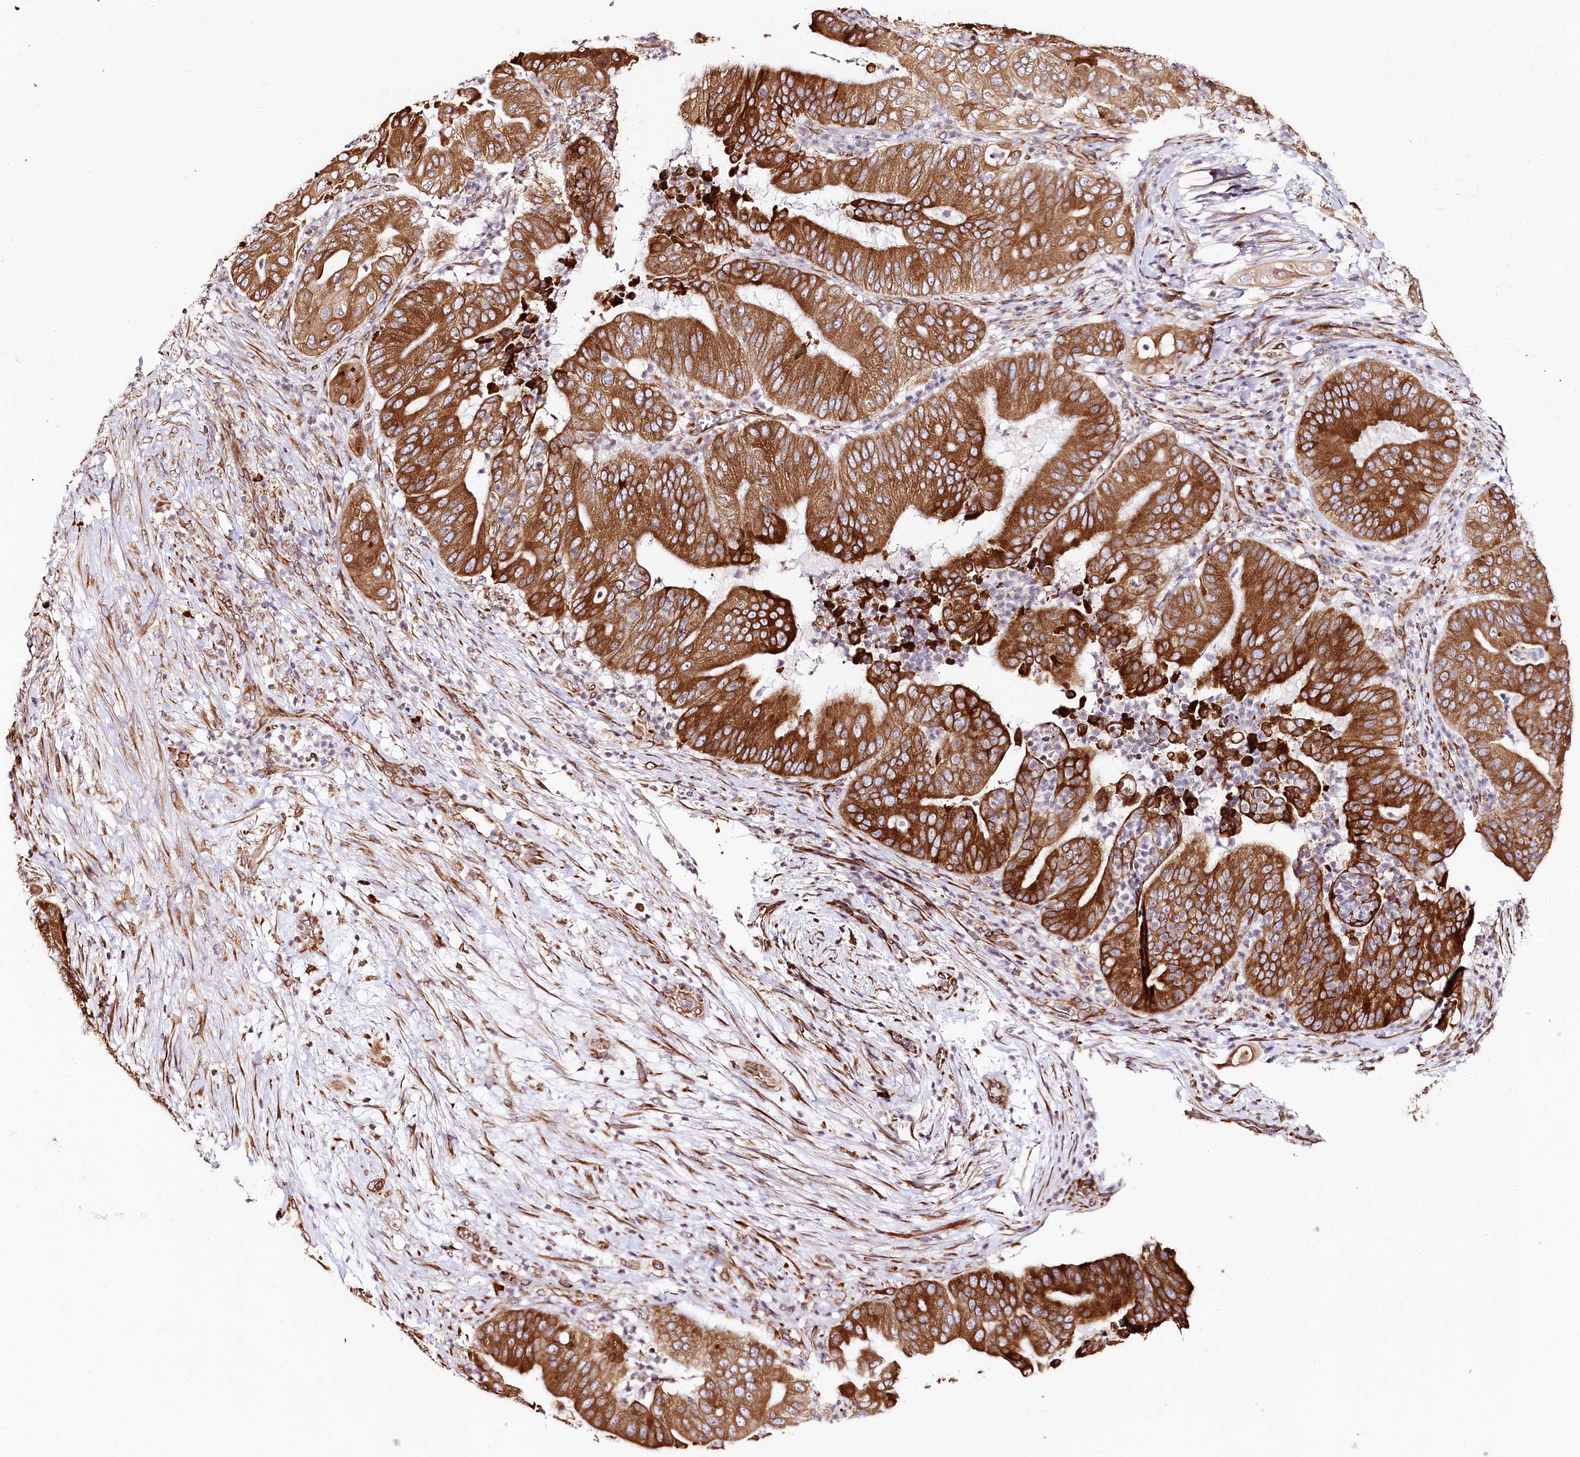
{"staining": {"intensity": "strong", "quantity": ">75%", "location": "cytoplasmic/membranous"}, "tissue": "pancreatic cancer", "cell_type": "Tumor cells", "image_type": "cancer", "snomed": [{"axis": "morphology", "description": "Adenocarcinoma, NOS"}, {"axis": "topography", "description": "Pancreas"}], "caption": "Pancreatic cancer (adenocarcinoma) stained with a protein marker exhibits strong staining in tumor cells.", "gene": "CNPY2", "patient": {"sex": "female", "age": 77}}